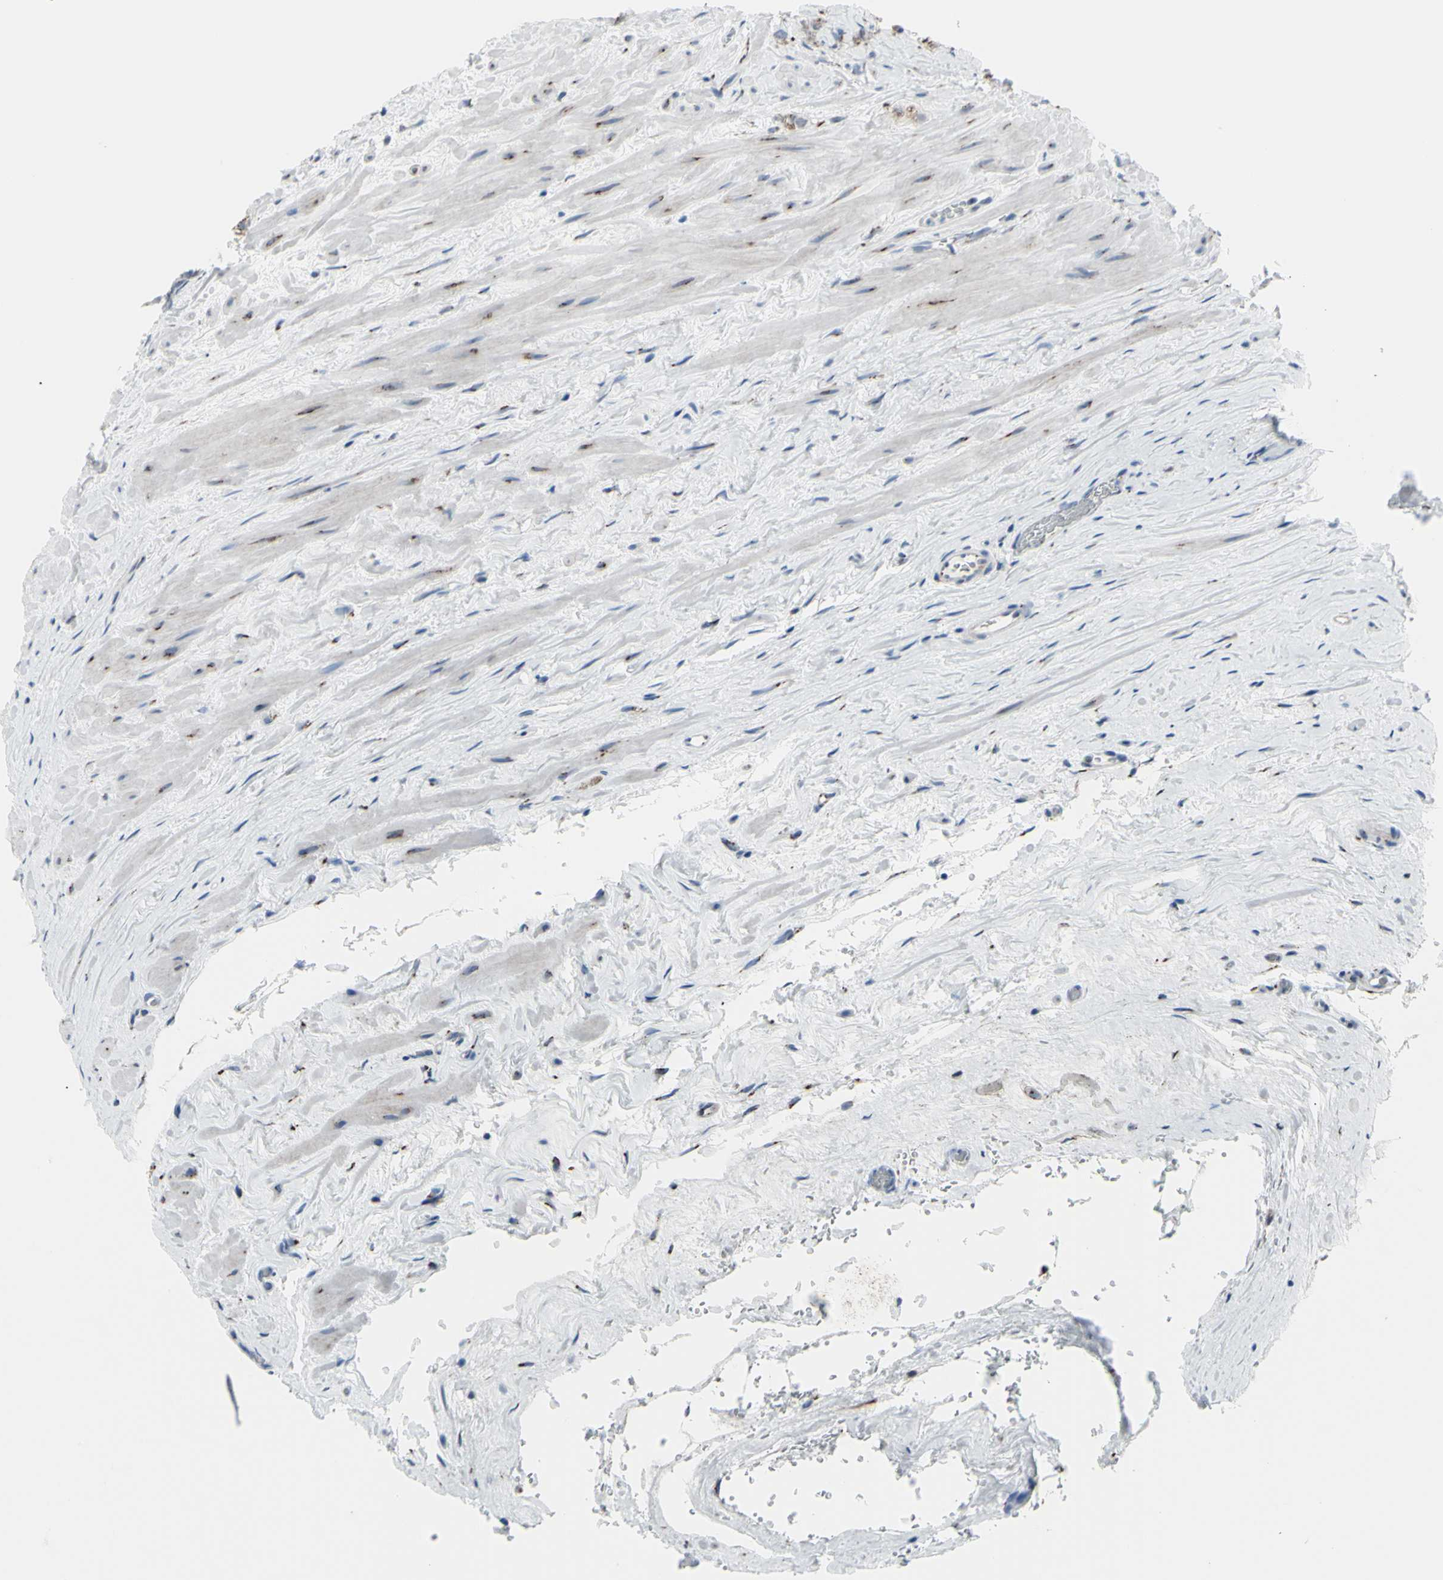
{"staining": {"intensity": "moderate", "quantity": ">75%", "location": "cytoplasmic/membranous"}, "tissue": "prostate cancer", "cell_type": "Tumor cells", "image_type": "cancer", "snomed": [{"axis": "morphology", "description": "Adenocarcinoma, Low grade"}, {"axis": "topography", "description": "Prostate"}], "caption": "This micrograph demonstrates prostate low-grade adenocarcinoma stained with IHC to label a protein in brown. The cytoplasmic/membranous of tumor cells show moderate positivity for the protein. Nuclei are counter-stained blue.", "gene": "GLG1", "patient": {"sex": "male", "age": 59}}